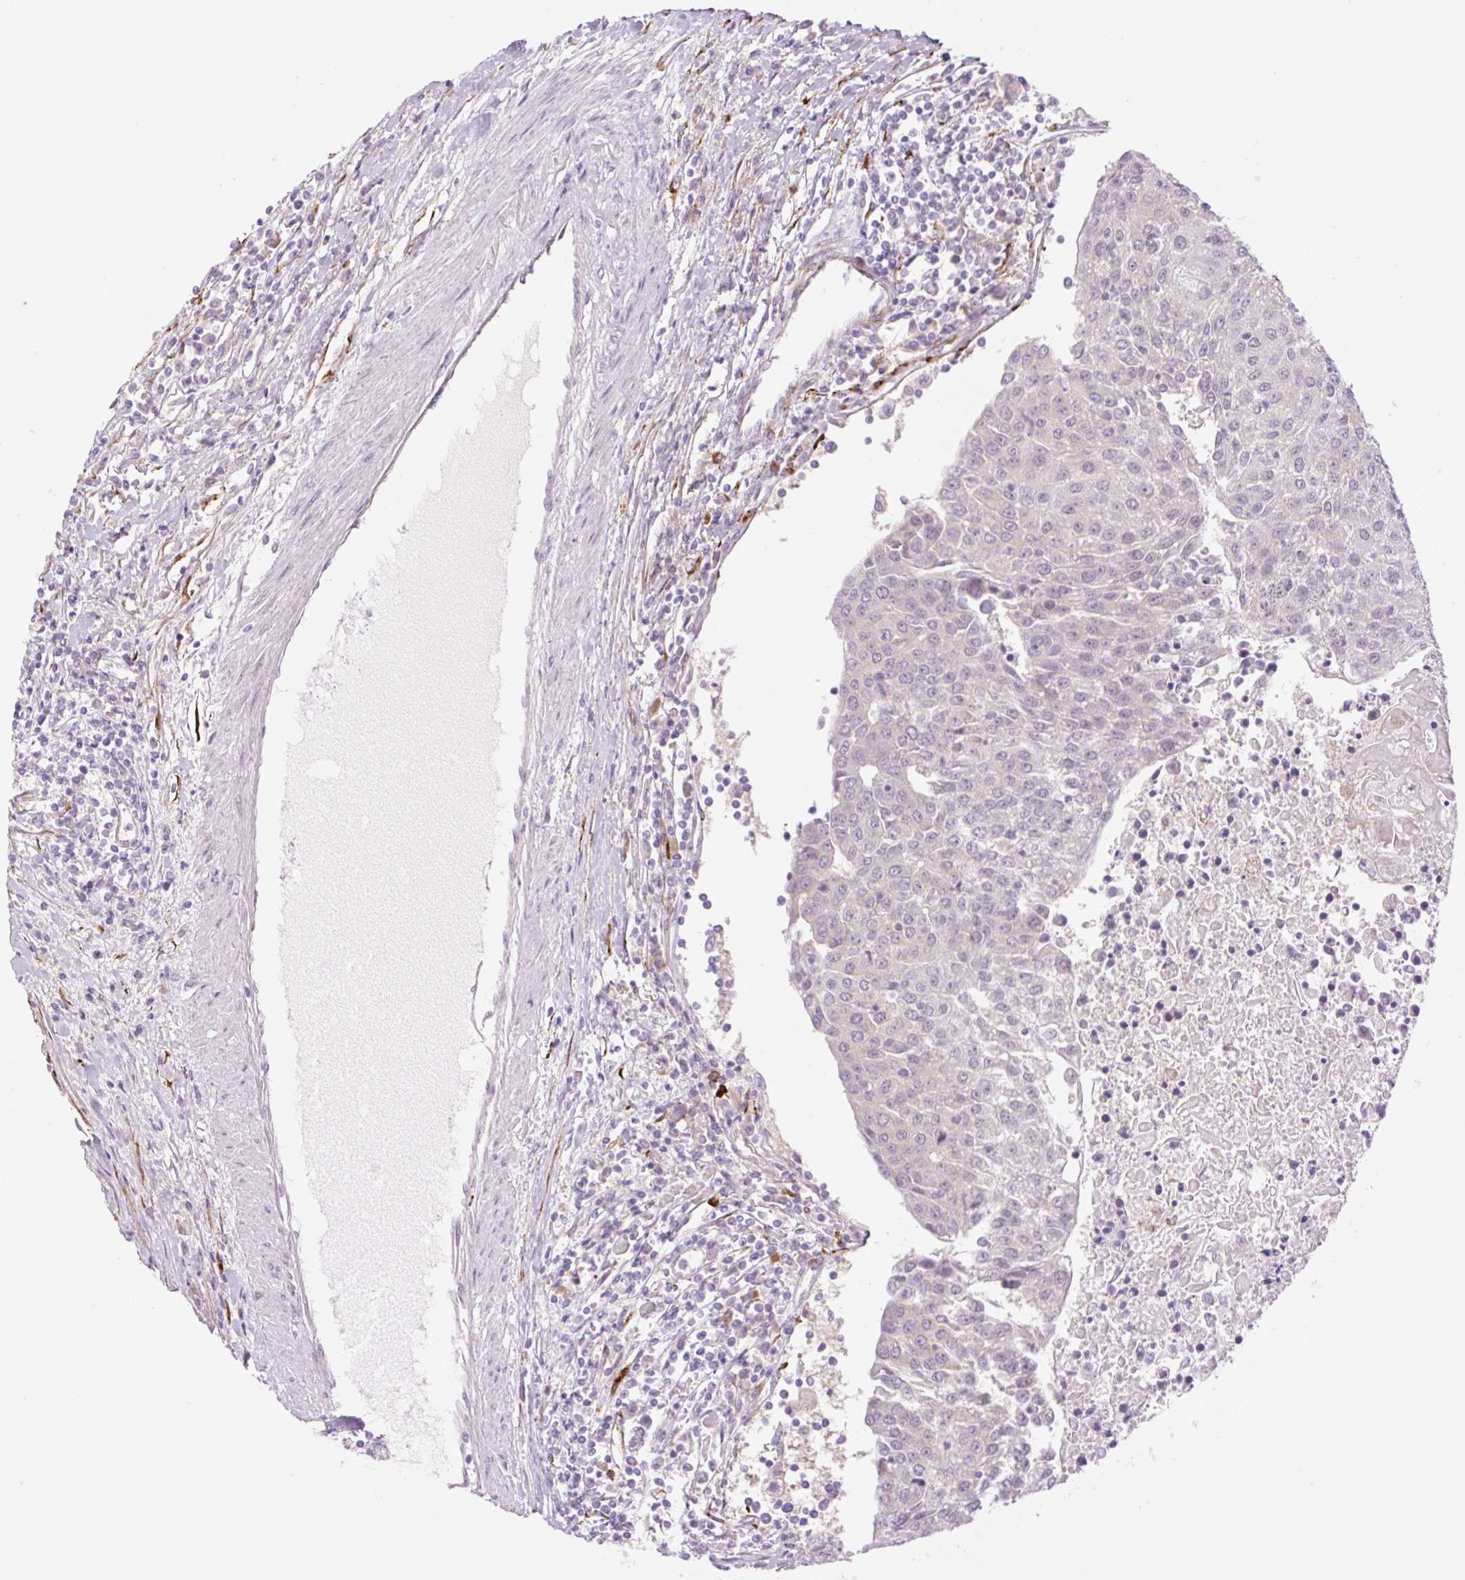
{"staining": {"intensity": "negative", "quantity": "none", "location": "none"}, "tissue": "urothelial cancer", "cell_type": "Tumor cells", "image_type": "cancer", "snomed": [{"axis": "morphology", "description": "Urothelial carcinoma, High grade"}, {"axis": "topography", "description": "Urinary bladder"}], "caption": "Urothelial carcinoma (high-grade) stained for a protein using immunohistochemistry (IHC) exhibits no expression tumor cells.", "gene": "COL5A1", "patient": {"sex": "female", "age": 85}}